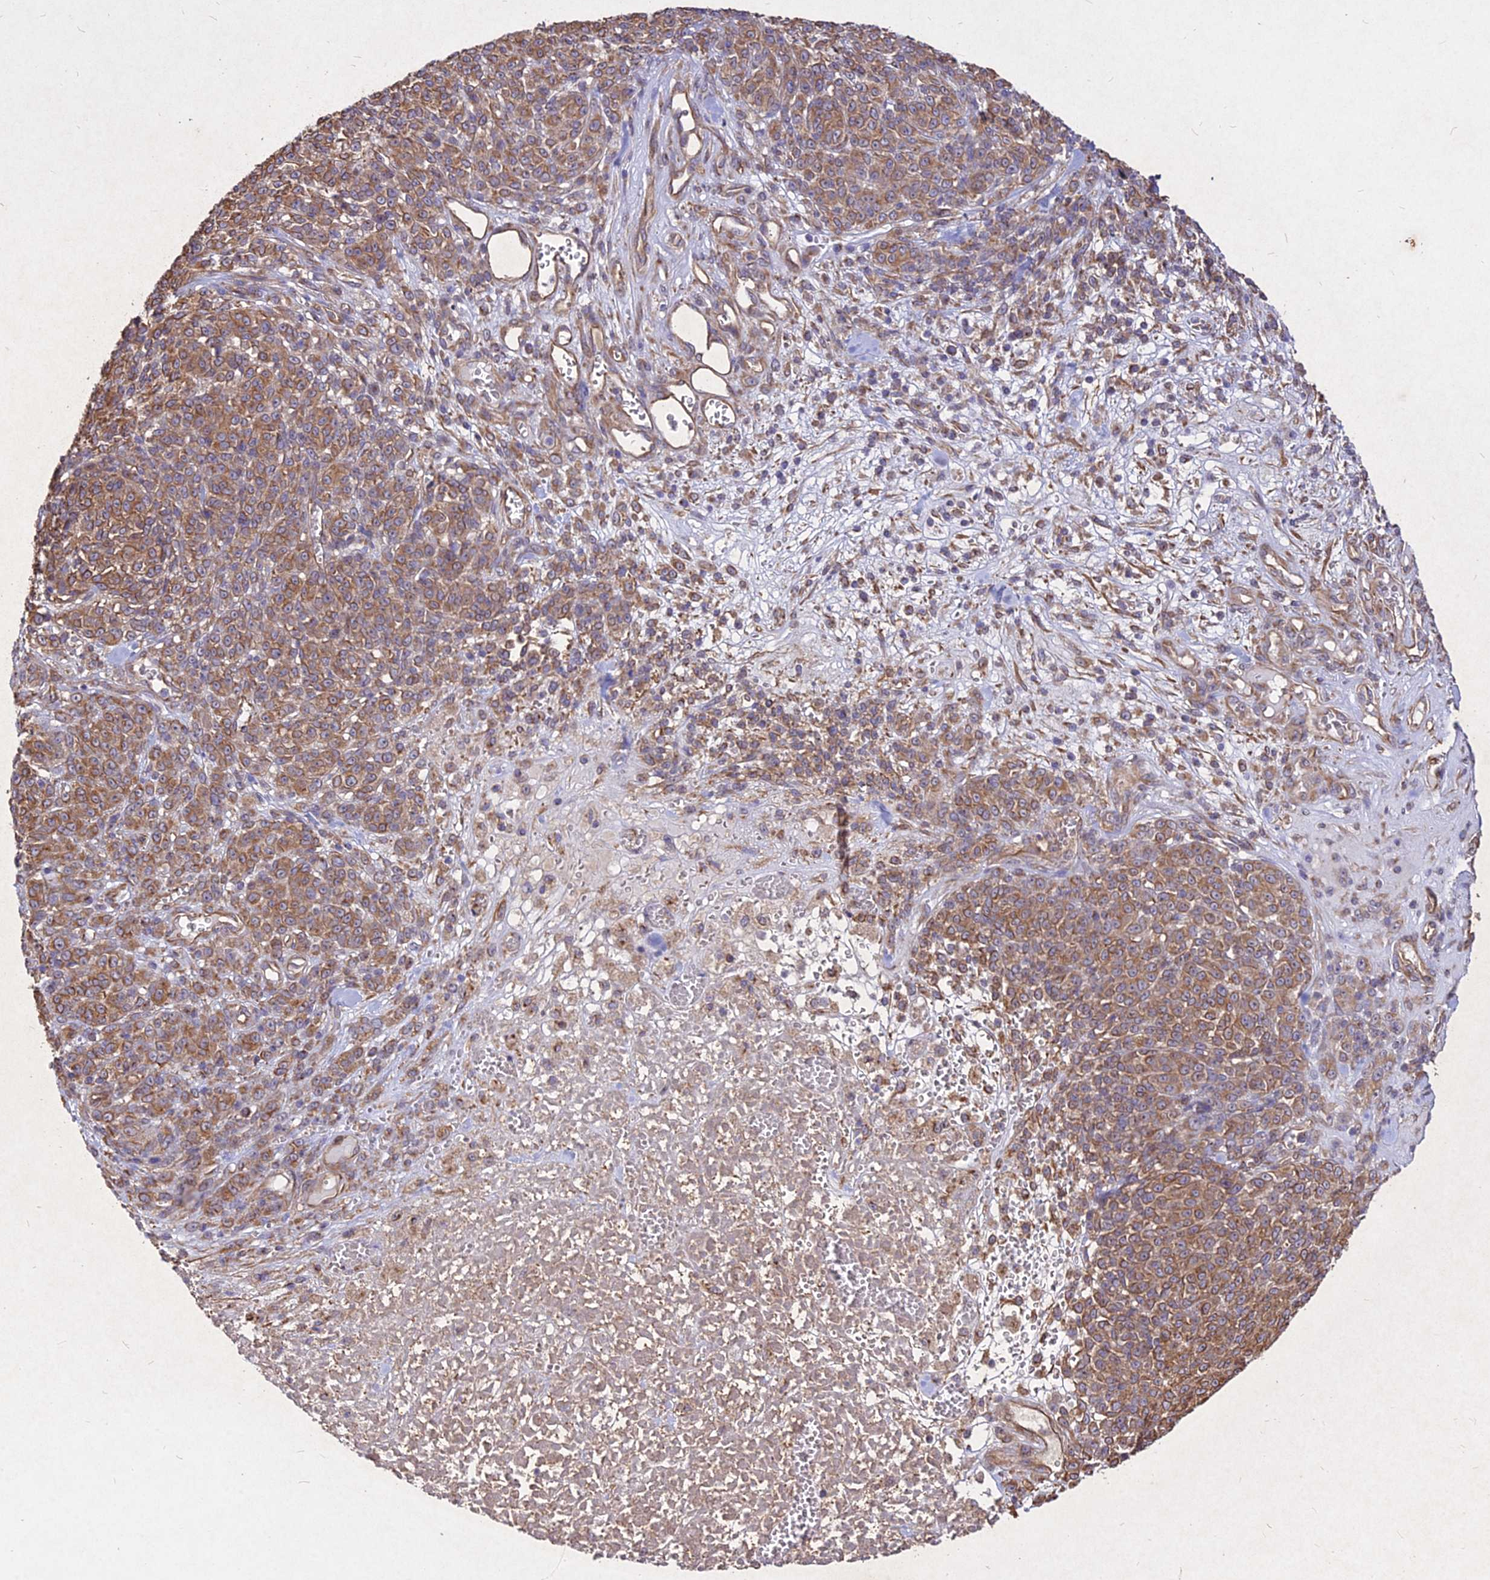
{"staining": {"intensity": "moderate", "quantity": ">75%", "location": "cytoplasmic/membranous"}, "tissue": "melanoma", "cell_type": "Tumor cells", "image_type": "cancer", "snomed": [{"axis": "morphology", "description": "Normal tissue, NOS"}, {"axis": "morphology", "description": "Malignant melanoma, NOS"}, {"axis": "topography", "description": "Skin"}], "caption": "This is an image of IHC staining of melanoma, which shows moderate expression in the cytoplasmic/membranous of tumor cells.", "gene": "SKA1", "patient": {"sex": "female", "age": 34}}